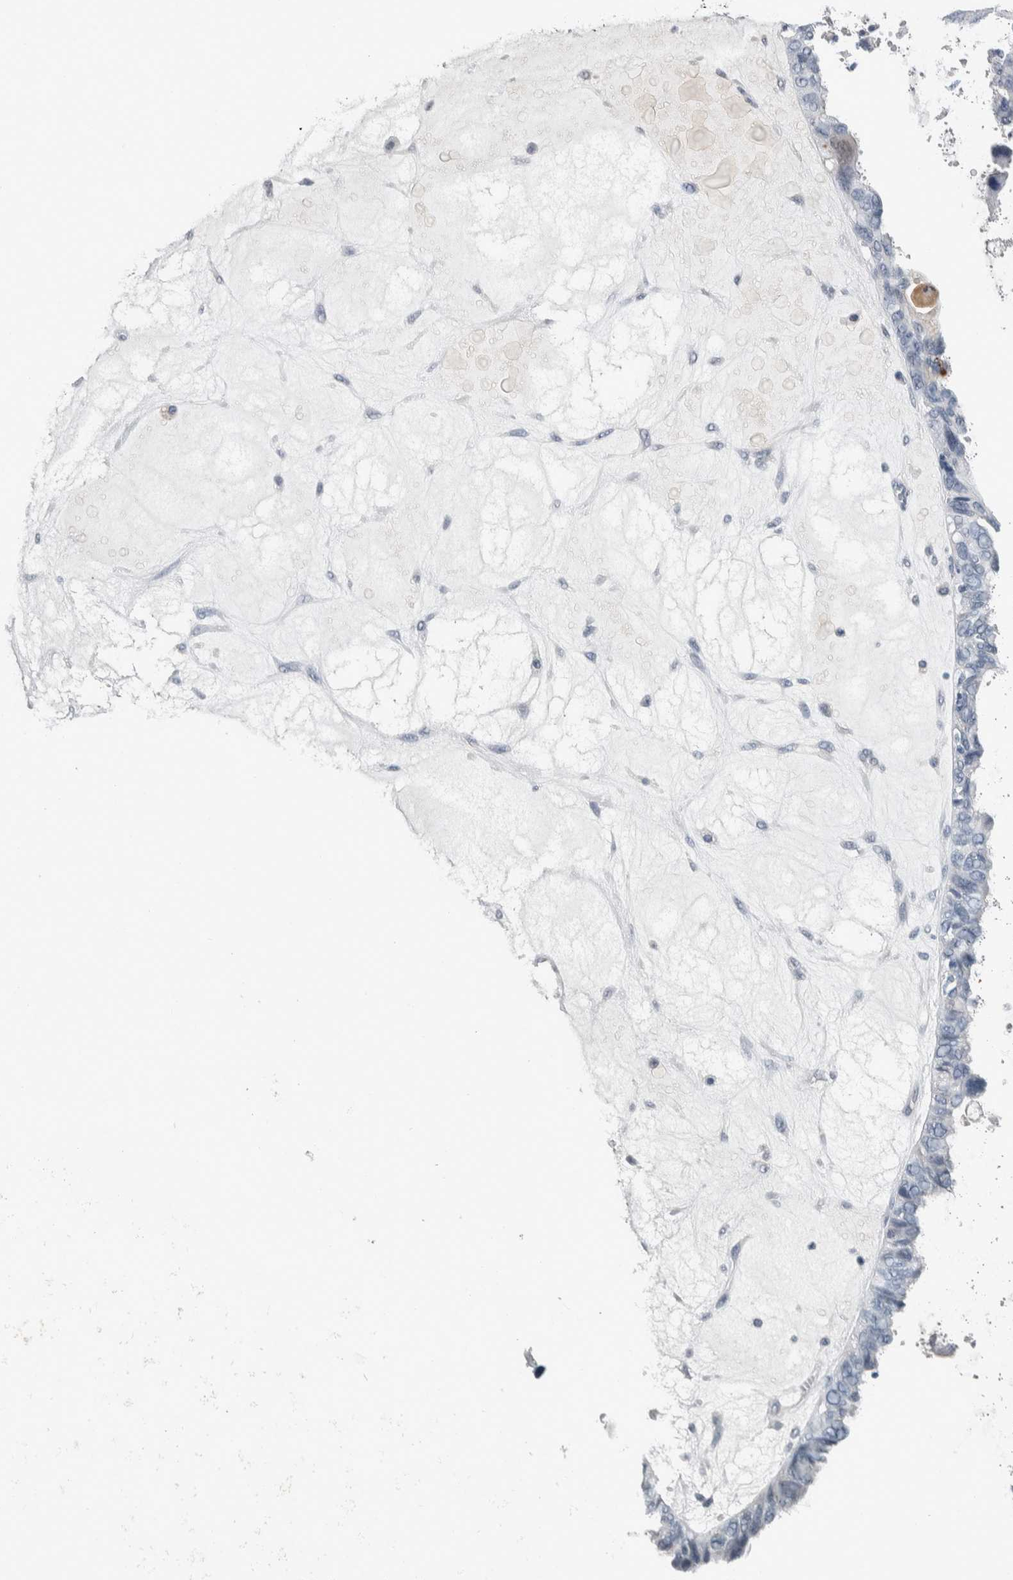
{"staining": {"intensity": "negative", "quantity": "none", "location": "none"}, "tissue": "ovarian cancer", "cell_type": "Tumor cells", "image_type": "cancer", "snomed": [{"axis": "morphology", "description": "Cystadenocarcinoma, serous, NOS"}, {"axis": "topography", "description": "Ovary"}], "caption": "The histopathology image reveals no significant staining in tumor cells of ovarian cancer.", "gene": "CAVIN4", "patient": {"sex": "female", "age": 79}}